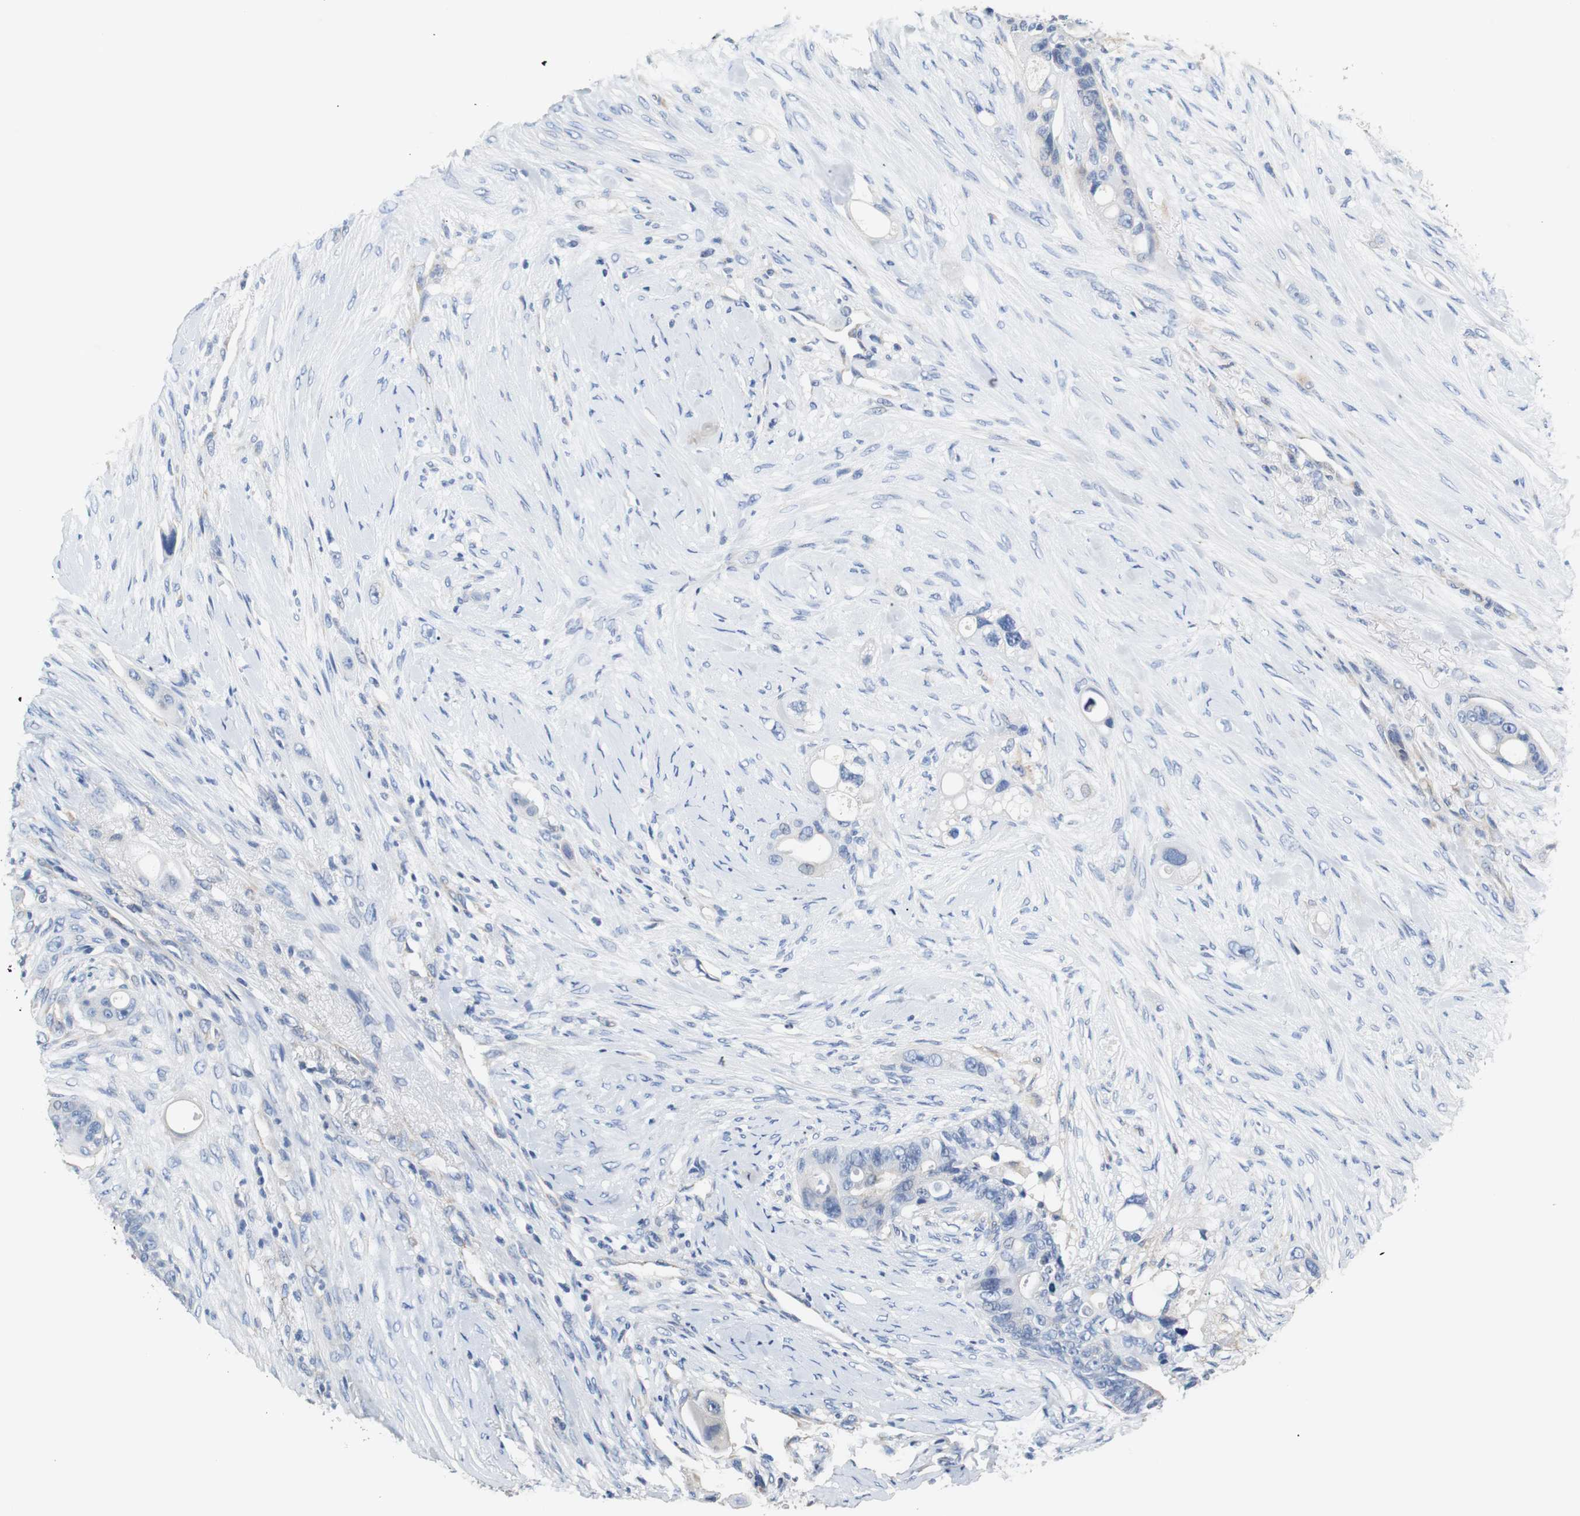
{"staining": {"intensity": "negative", "quantity": "none", "location": "none"}, "tissue": "colorectal cancer", "cell_type": "Tumor cells", "image_type": "cancer", "snomed": [{"axis": "morphology", "description": "Adenocarcinoma, NOS"}, {"axis": "topography", "description": "Colon"}], "caption": "IHC histopathology image of neoplastic tissue: human adenocarcinoma (colorectal) stained with DAB (3,3'-diaminobenzidine) shows no significant protein positivity in tumor cells. (DAB (3,3'-diaminobenzidine) immunohistochemistry visualized using brightfield microscopy, high magnification).", "gene": "PCK1", "patient": {"sex": "female", "age": 57}}